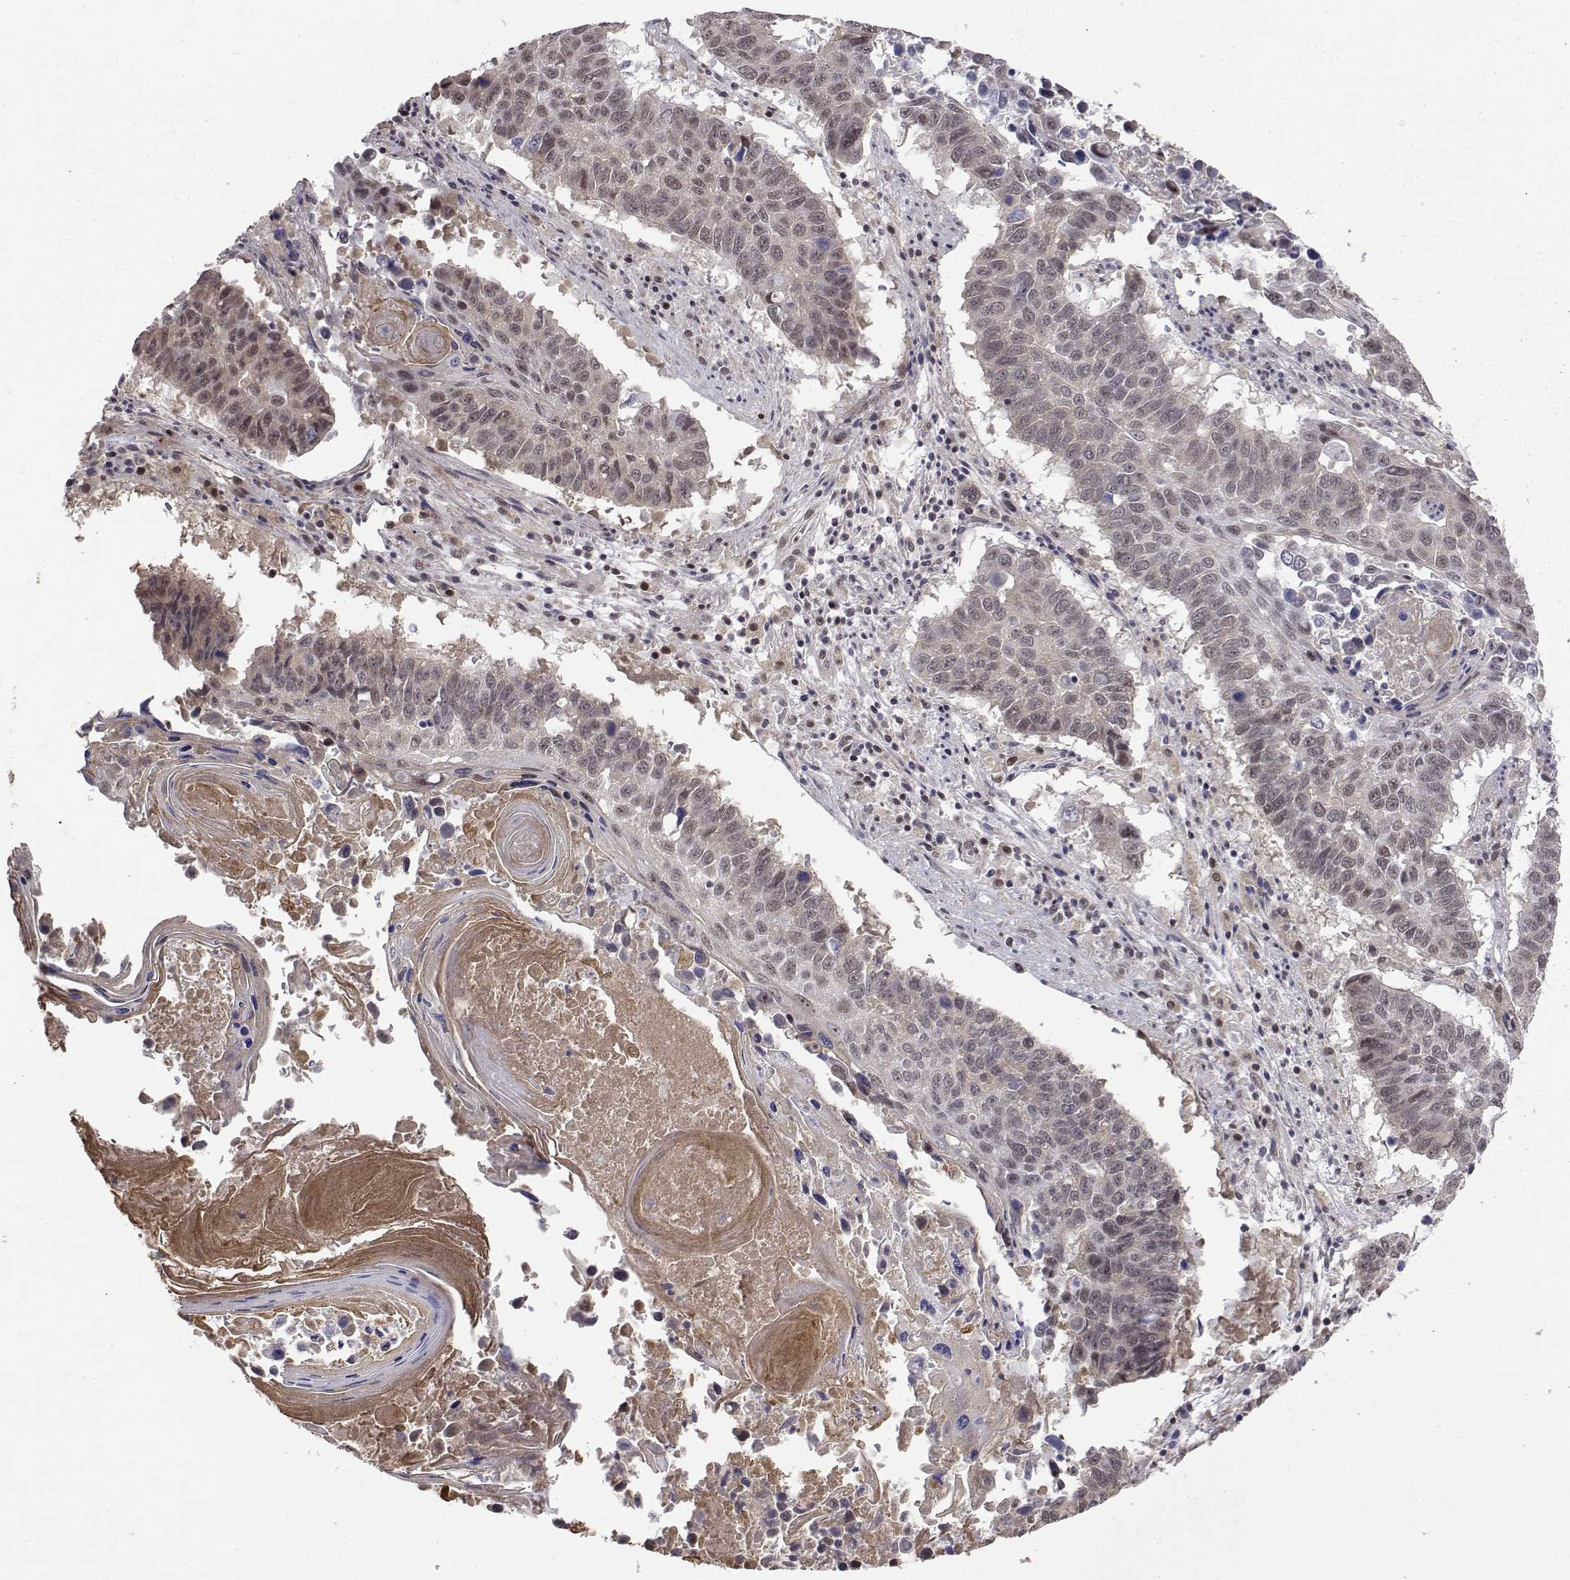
{"staining": {"intensity": "weak", "quantity": "25%-75%", "location": "nuclear"}, "tissue": "lung cancer", "cell_type": "Tumor cells", "image_type": "cancer", "snomed": [{"axis": "morphology", "description": "Squamous cell carcinoma, NOS"}, {"axis": "topography", "description": "Lung"}], "caption": "Immunohistochemical staining of human lung cancer (squamous cell carcinoma) demonstrates low levels of weak nuclear expression in about 25%-75% of tumor cells.", "gene": "ITGA7", "patient": {"sex": "male", "age": 73}}